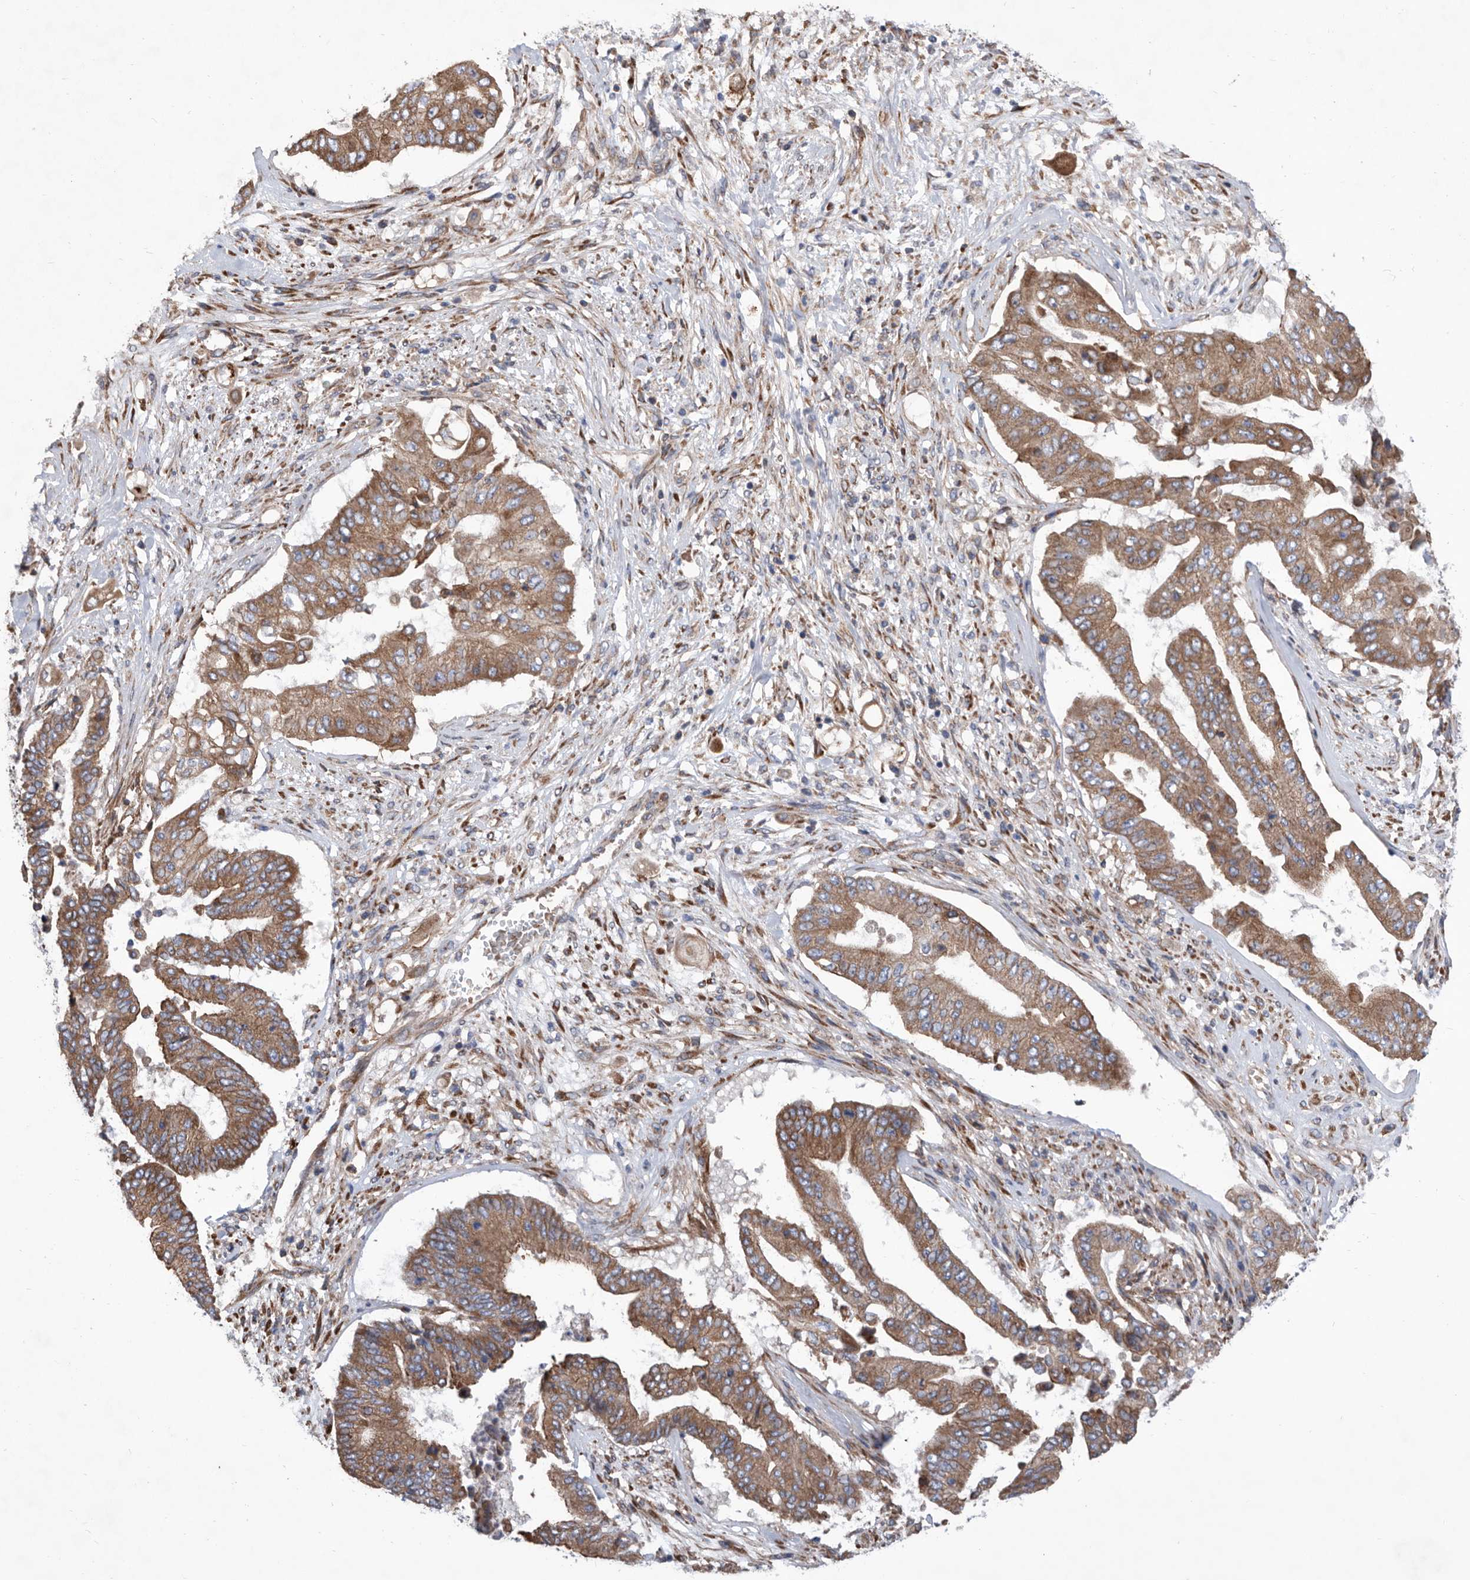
{"staining": {"intensity": "moderate", "quantity": ">75%", "location": "cytoplasmic/membranous"}, "tissue": "pancreatic cancer", "cell_type": "Tumor cells", "image_type": "cancer", "snomed": [{"axis": "morphology", "description": "Adenocarcinoma, NOS"}, {"axis": "topography", "description": "Pancreas"}], "caption": "The immunohistochemical stain highlights moderate cytoplasmic/membranous staining in tumor cells of pancreatic cancer (adenocarcinoma) tissue.", "gene": "ATP13A3", "patient": {"sex": "female", "age": 77}}